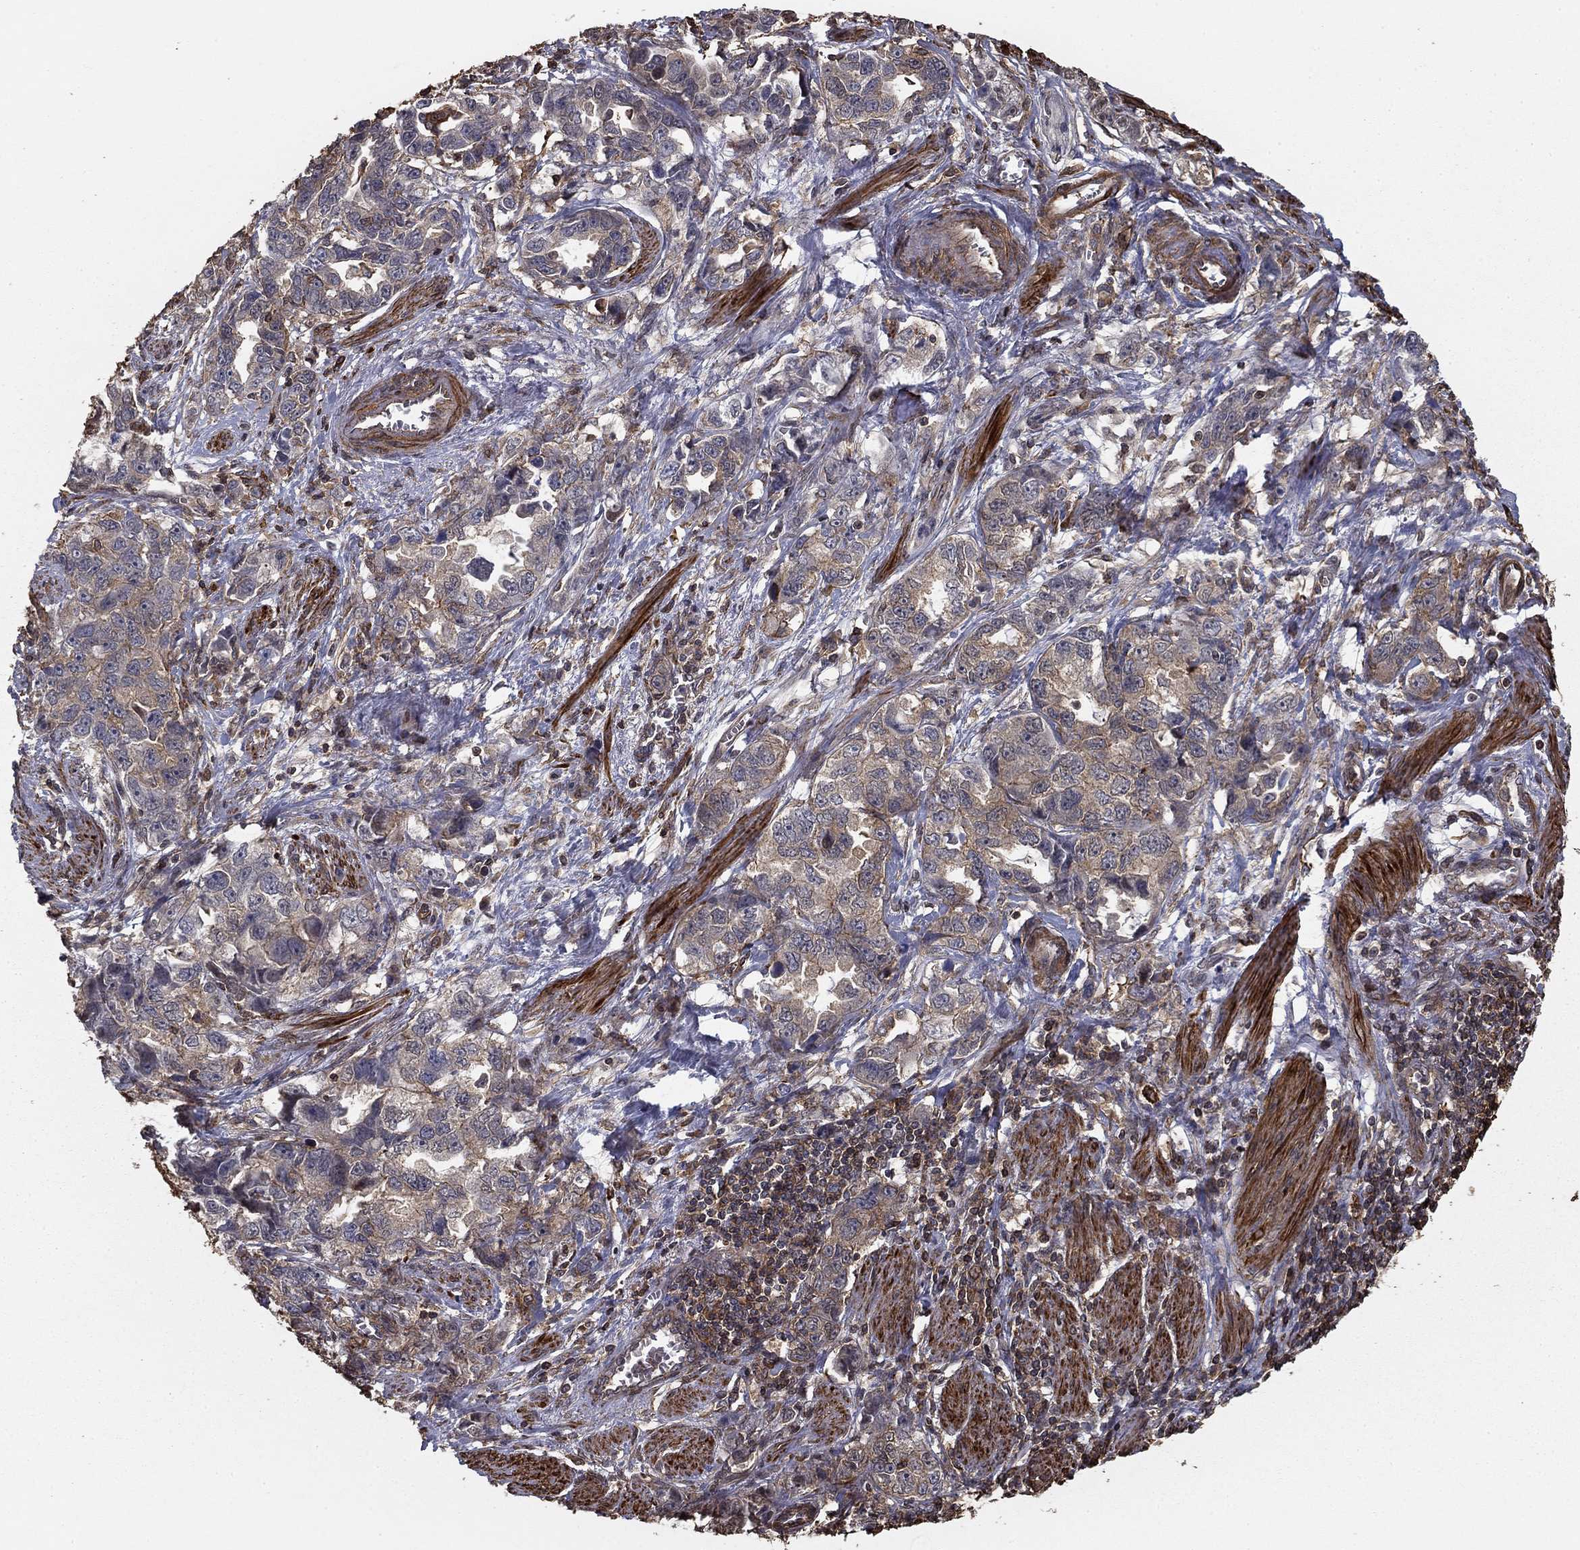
{"staining": {"intensity": "negative", "quantity": "none", "location": "none"}, "tissue": "ovarian cancer", "cell_type": "Tumor cells", "image_type": "cancer", "snomed": [{"axis": "morphology", "description": "Cystadenocarcinoma, serous, NOS"}, {"axis": "topography", "description": "Ovary"}], "caption": "This is an IHC micrograph of human ovarian cancer (serous cystadenocarcinoma). There is no positivity in tumor cells.", "gene": "HABP4", "patient": {"sex": "female", "age": 51}}